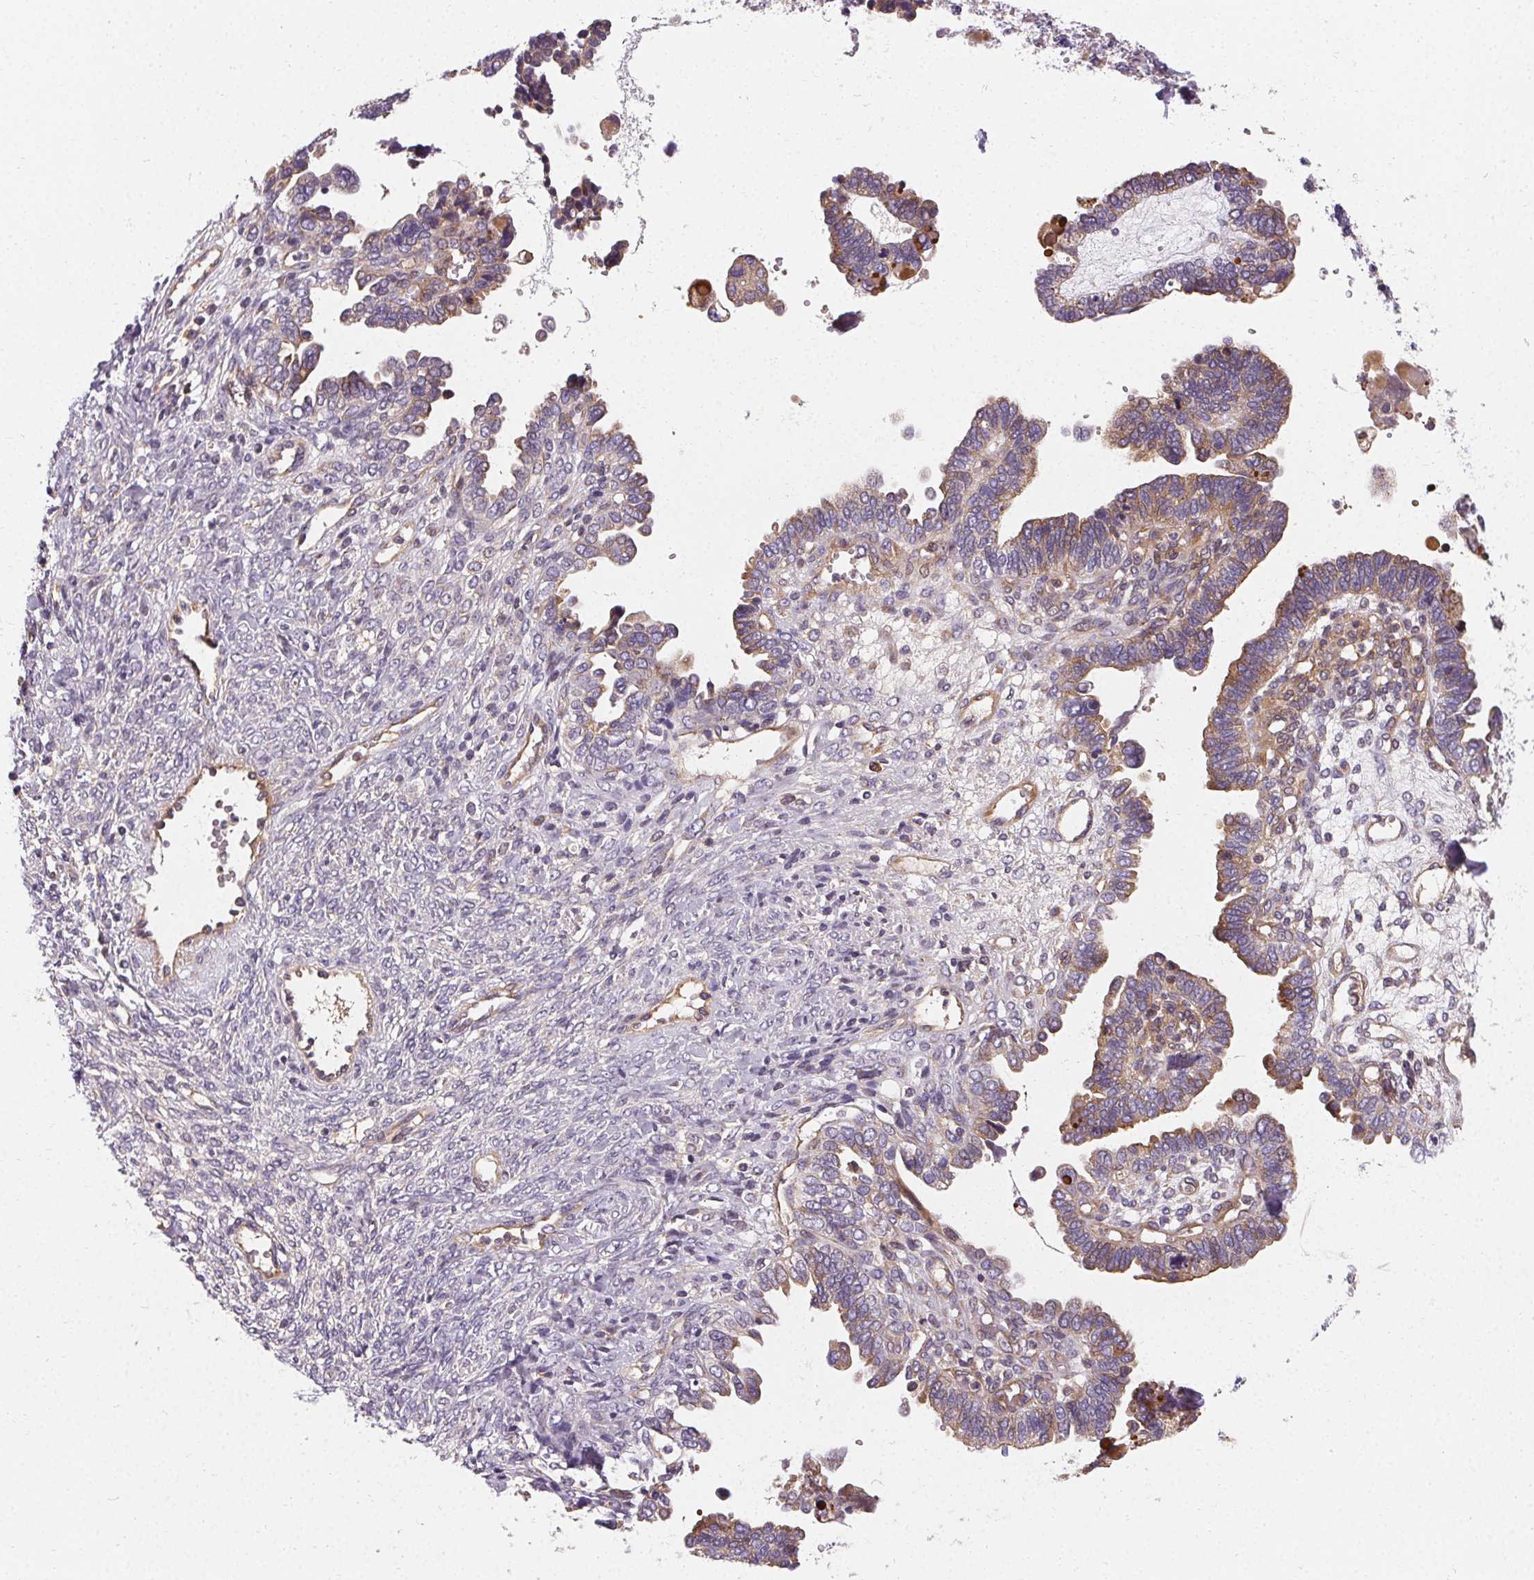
{"staining": {"intensity": "weak", "quantity": ">75%", "location": "cytoplasmic/membranous"}, "tissue": "ovarian cancer", "cell_type": "Tumor cells", "image_type": "cancer", "snomed": [{"axis": "morphology", "description": "Cystadenocarcinoma, serous, NOS"}, {"axis": "topography", "description": "Ovary"}], "caption": "Tumor cells demonstrate low levels of weak cytoplasmic/membranous positivity in about >75% of cells in human ovarian serous cystadenocarcinoma.", "gene": "APLP1", "patient": {"sex": "female", "age": 51}}